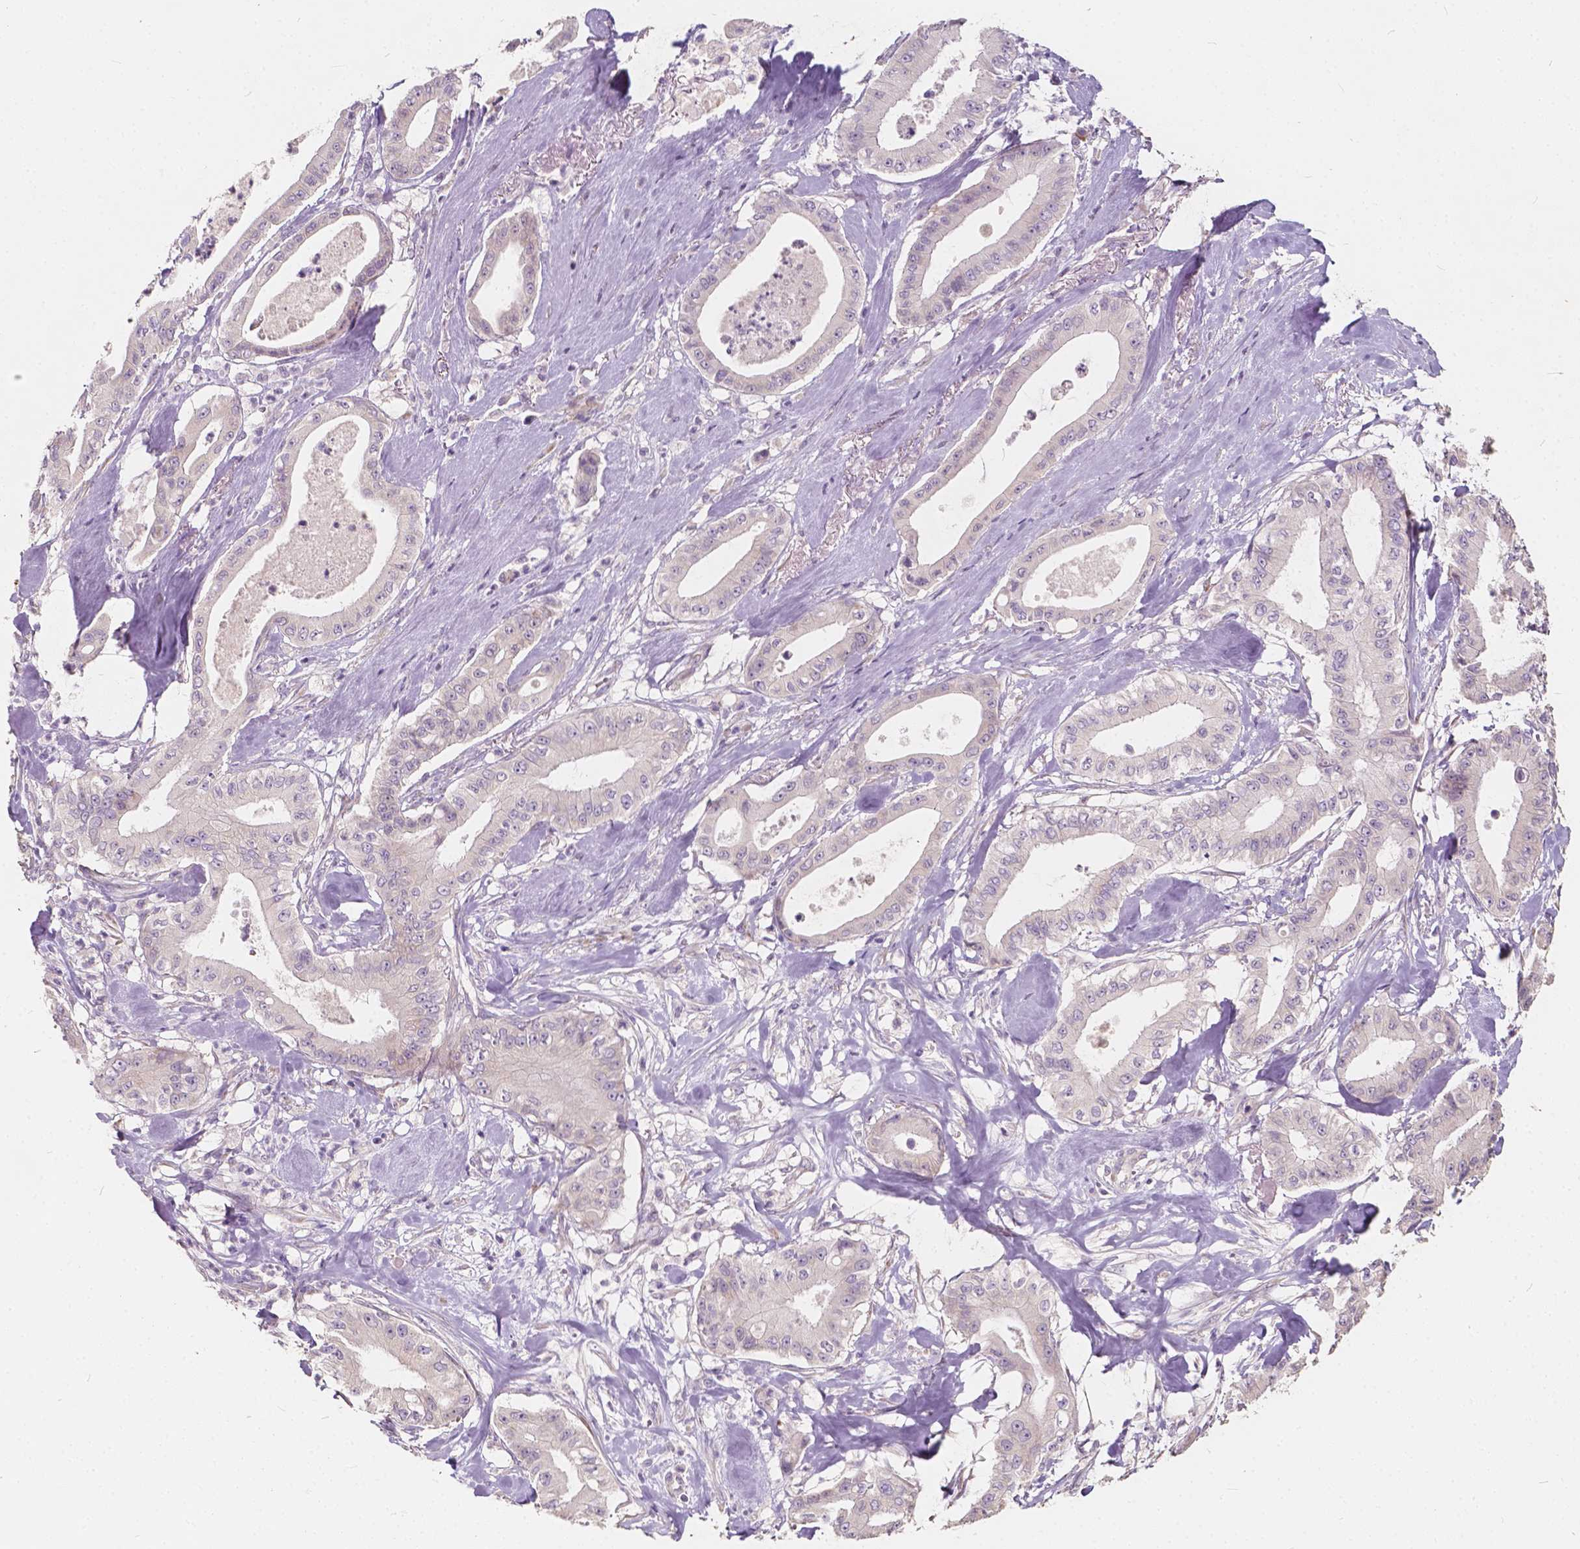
{"staining": {"intensity": "negative", "quantity": "none", "location": "none"}, "tissue": "pancreatic cancer", "cell_type": "Tumor cells", "image_type": "cancer", "snomed": [{"axis": "morphology", "description": "Adenocarcinoma, NOS"}, {"axis": "topography", "description": "Pancreas"}], "caption": "Tumor cells show no significant staining in pancreatic cancer (adenocarcinoma).", "gene": "SLC7A8", "patient": {"sex": "male", "age": 71}}